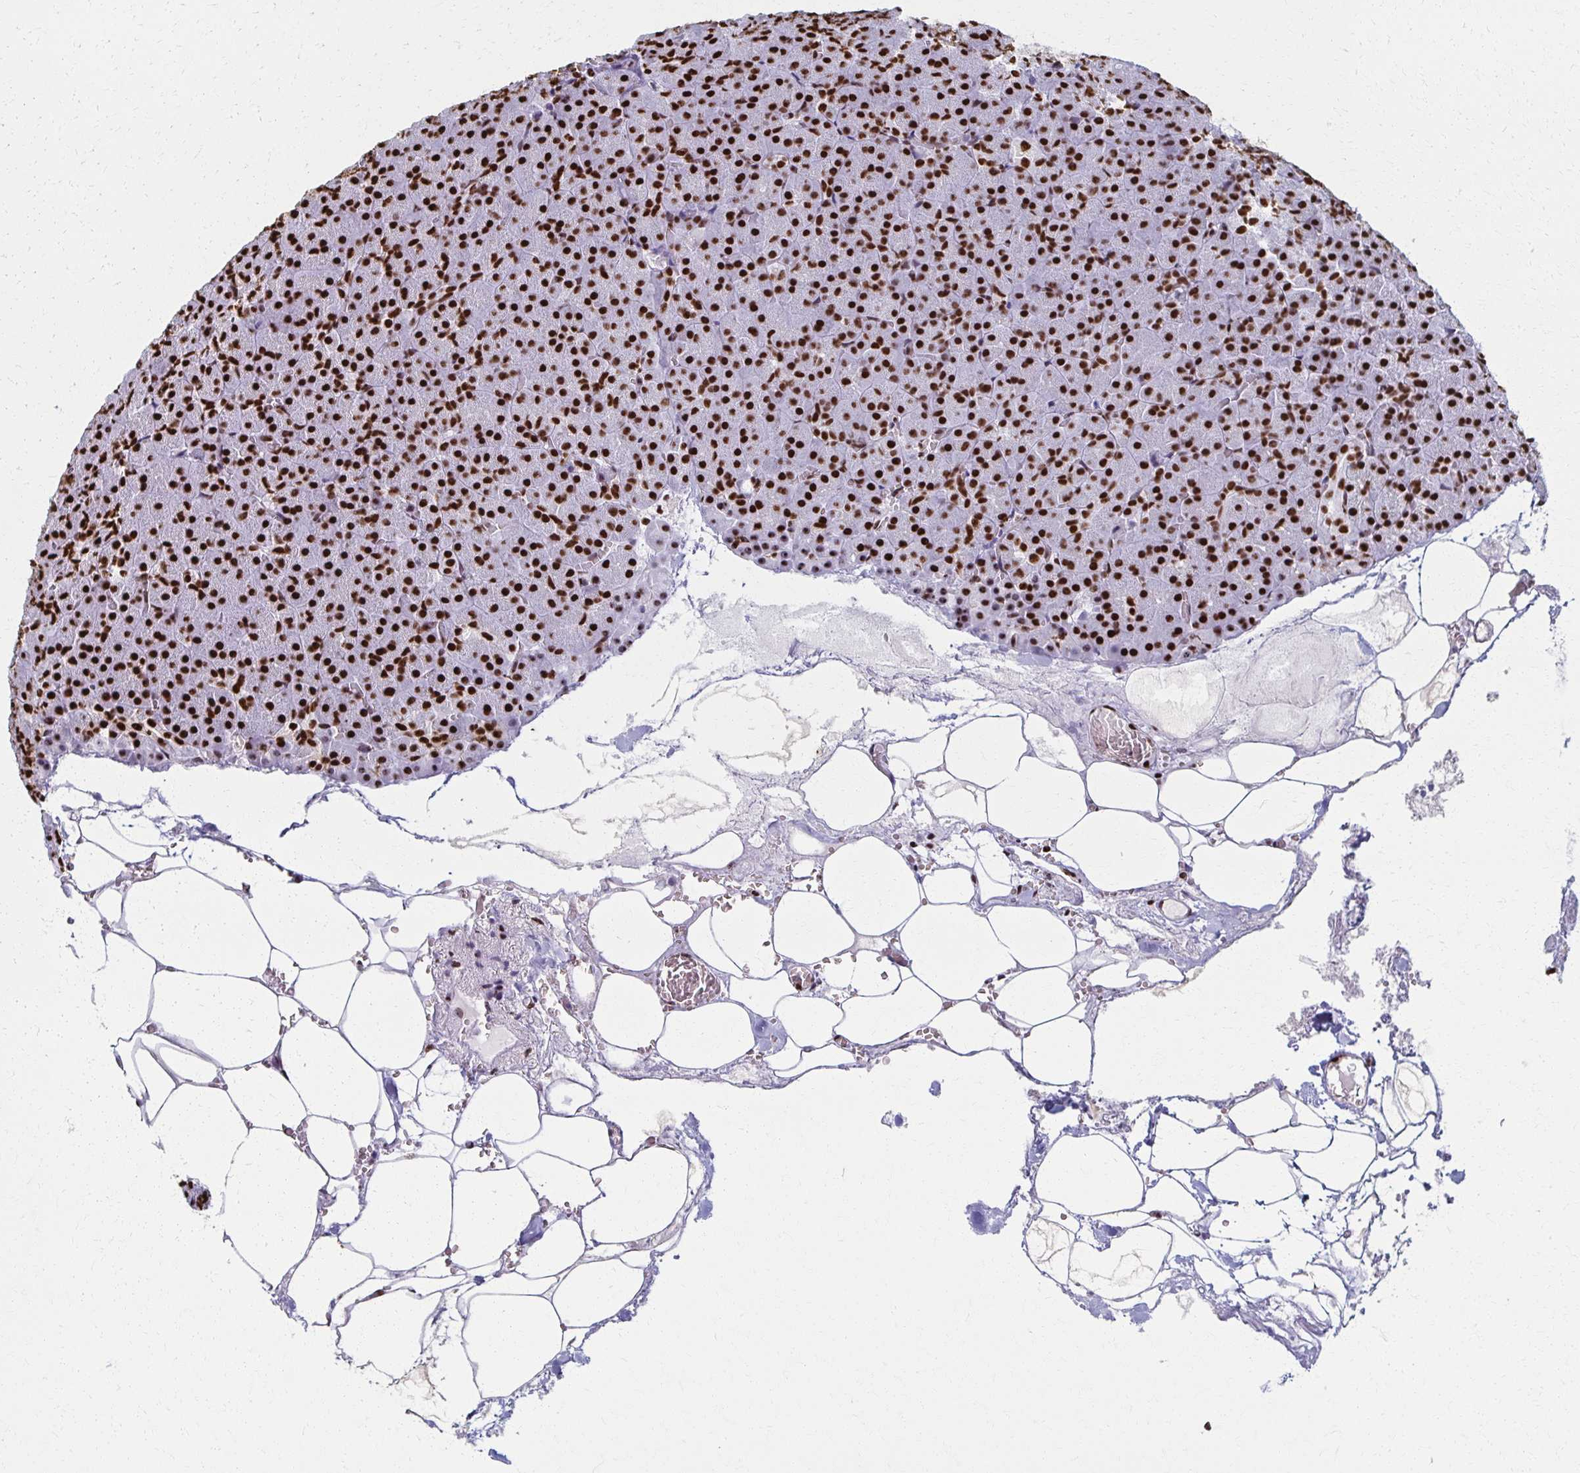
{"staining": {"intensity": "strong", "quantity": ">75%", "location": "nuclear"}, "tissue": "pancreas", "cell_type": "Exocrine glandular cells", "image_type": "normal", "snomed": [{"axis": "morphology", "description": "Normal tissue, NOS"}, {"axis": "topography", "description": "Pancreas"}], "caption": "Unremarkable pancreas reveals strong nuclear positivity in about >75% of exocrine glandular cells (Stains: DAB (3,3'-diaminobenzidine) in brown, nuclei in blue, Microscopy: brightfield microscopy at high magnification)..", "gene": "NONO", "patient": {"sex": "female", "age": 74}}